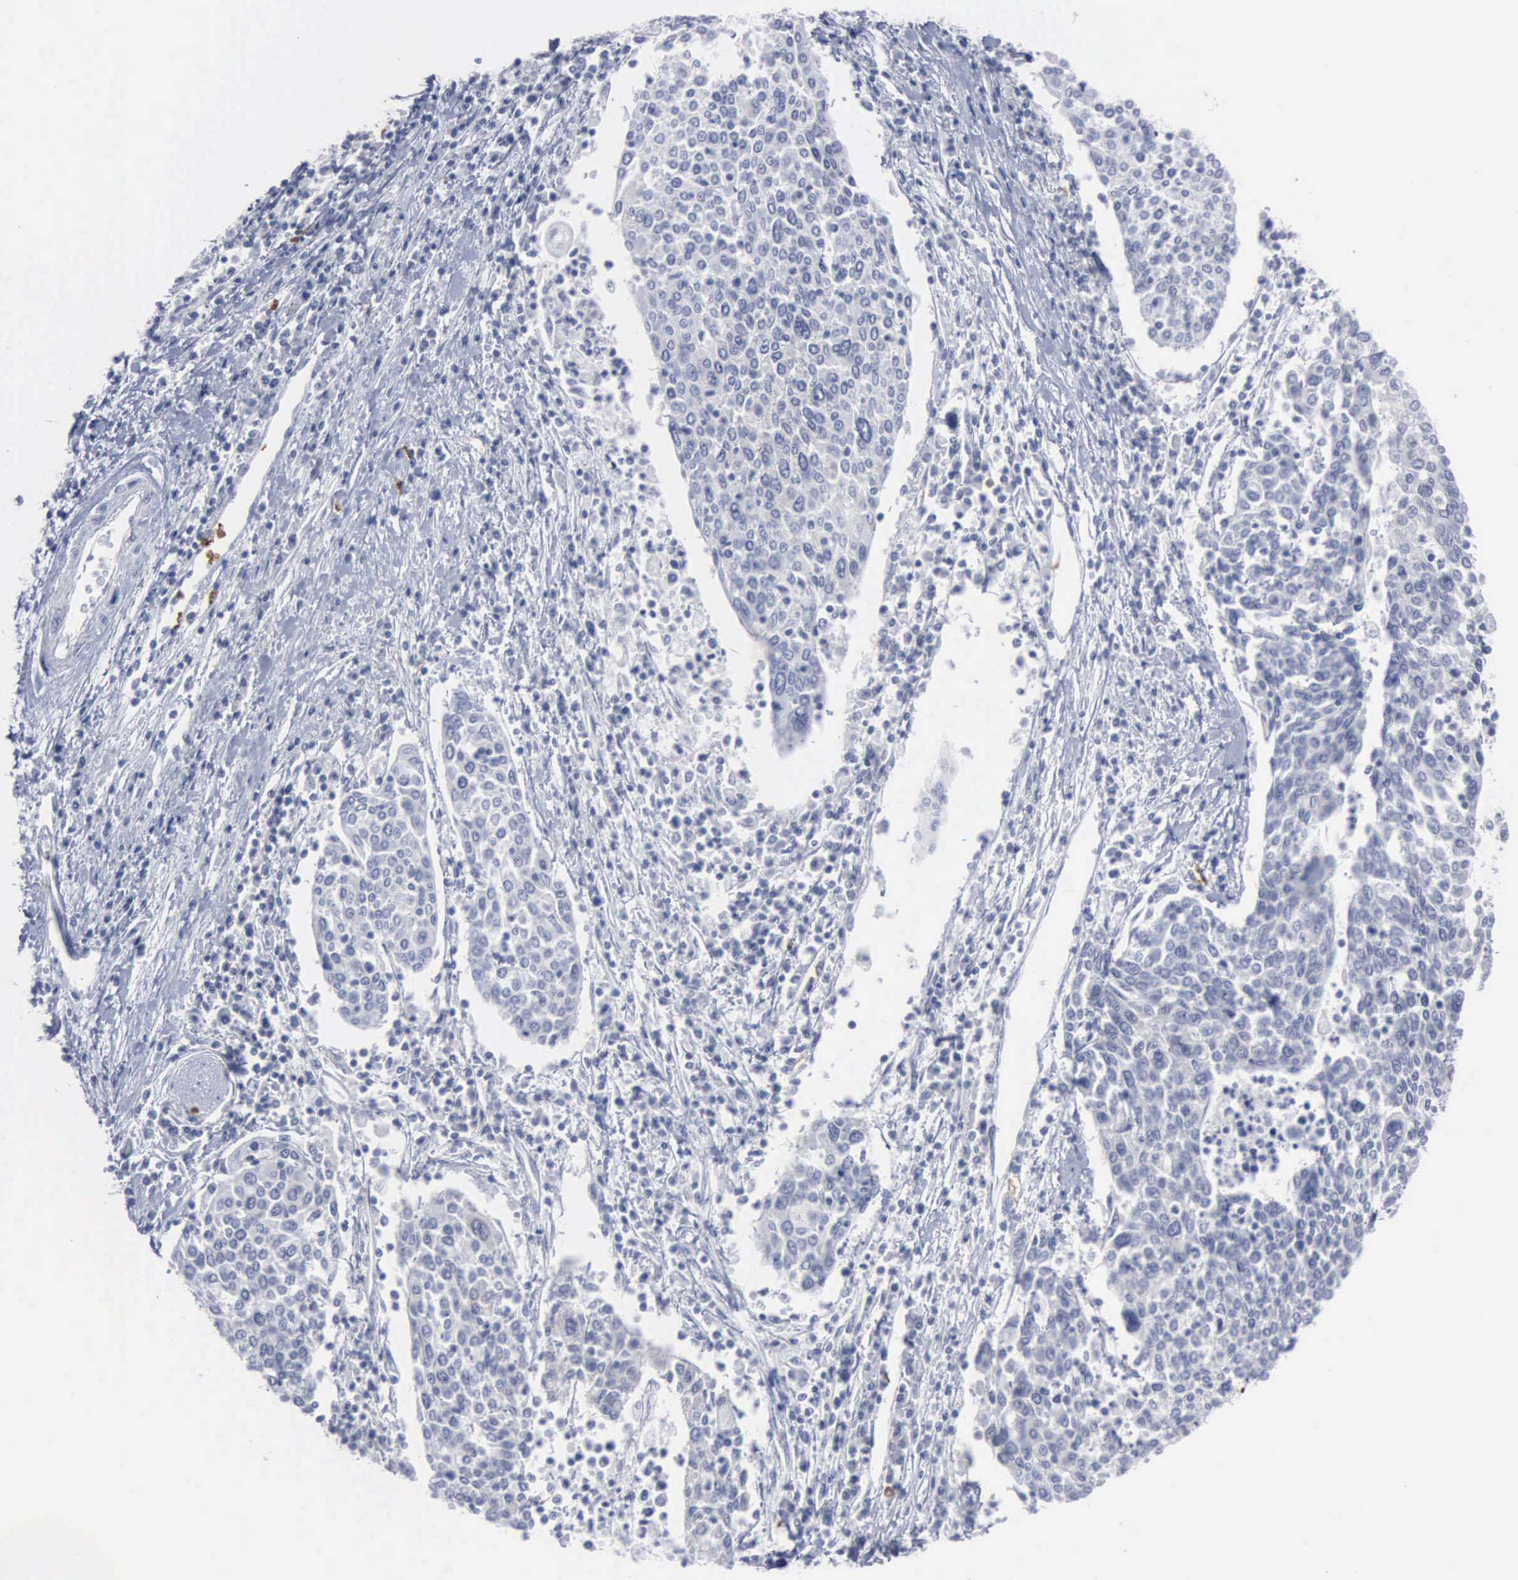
{"staining": {"intensity": "negative", "quantity": "none", "location": "none"}, "tissue": "cervical cancer", "cell_type": "Tumor cells", "image_type": "cancer", "snomed": [{"axis": "morphology", "description": "Squamous cell carcinoma, NOS"}, {"axis": "topography", "description": "Cervix"}], "caption": "This is a photomicrograph of immunohistochemistry (IHC) staining of cervical cancer, which shows no positivity in tumor cells.", "gene": "TGFB1", "patient": {"sex": "female", "age": 40}}